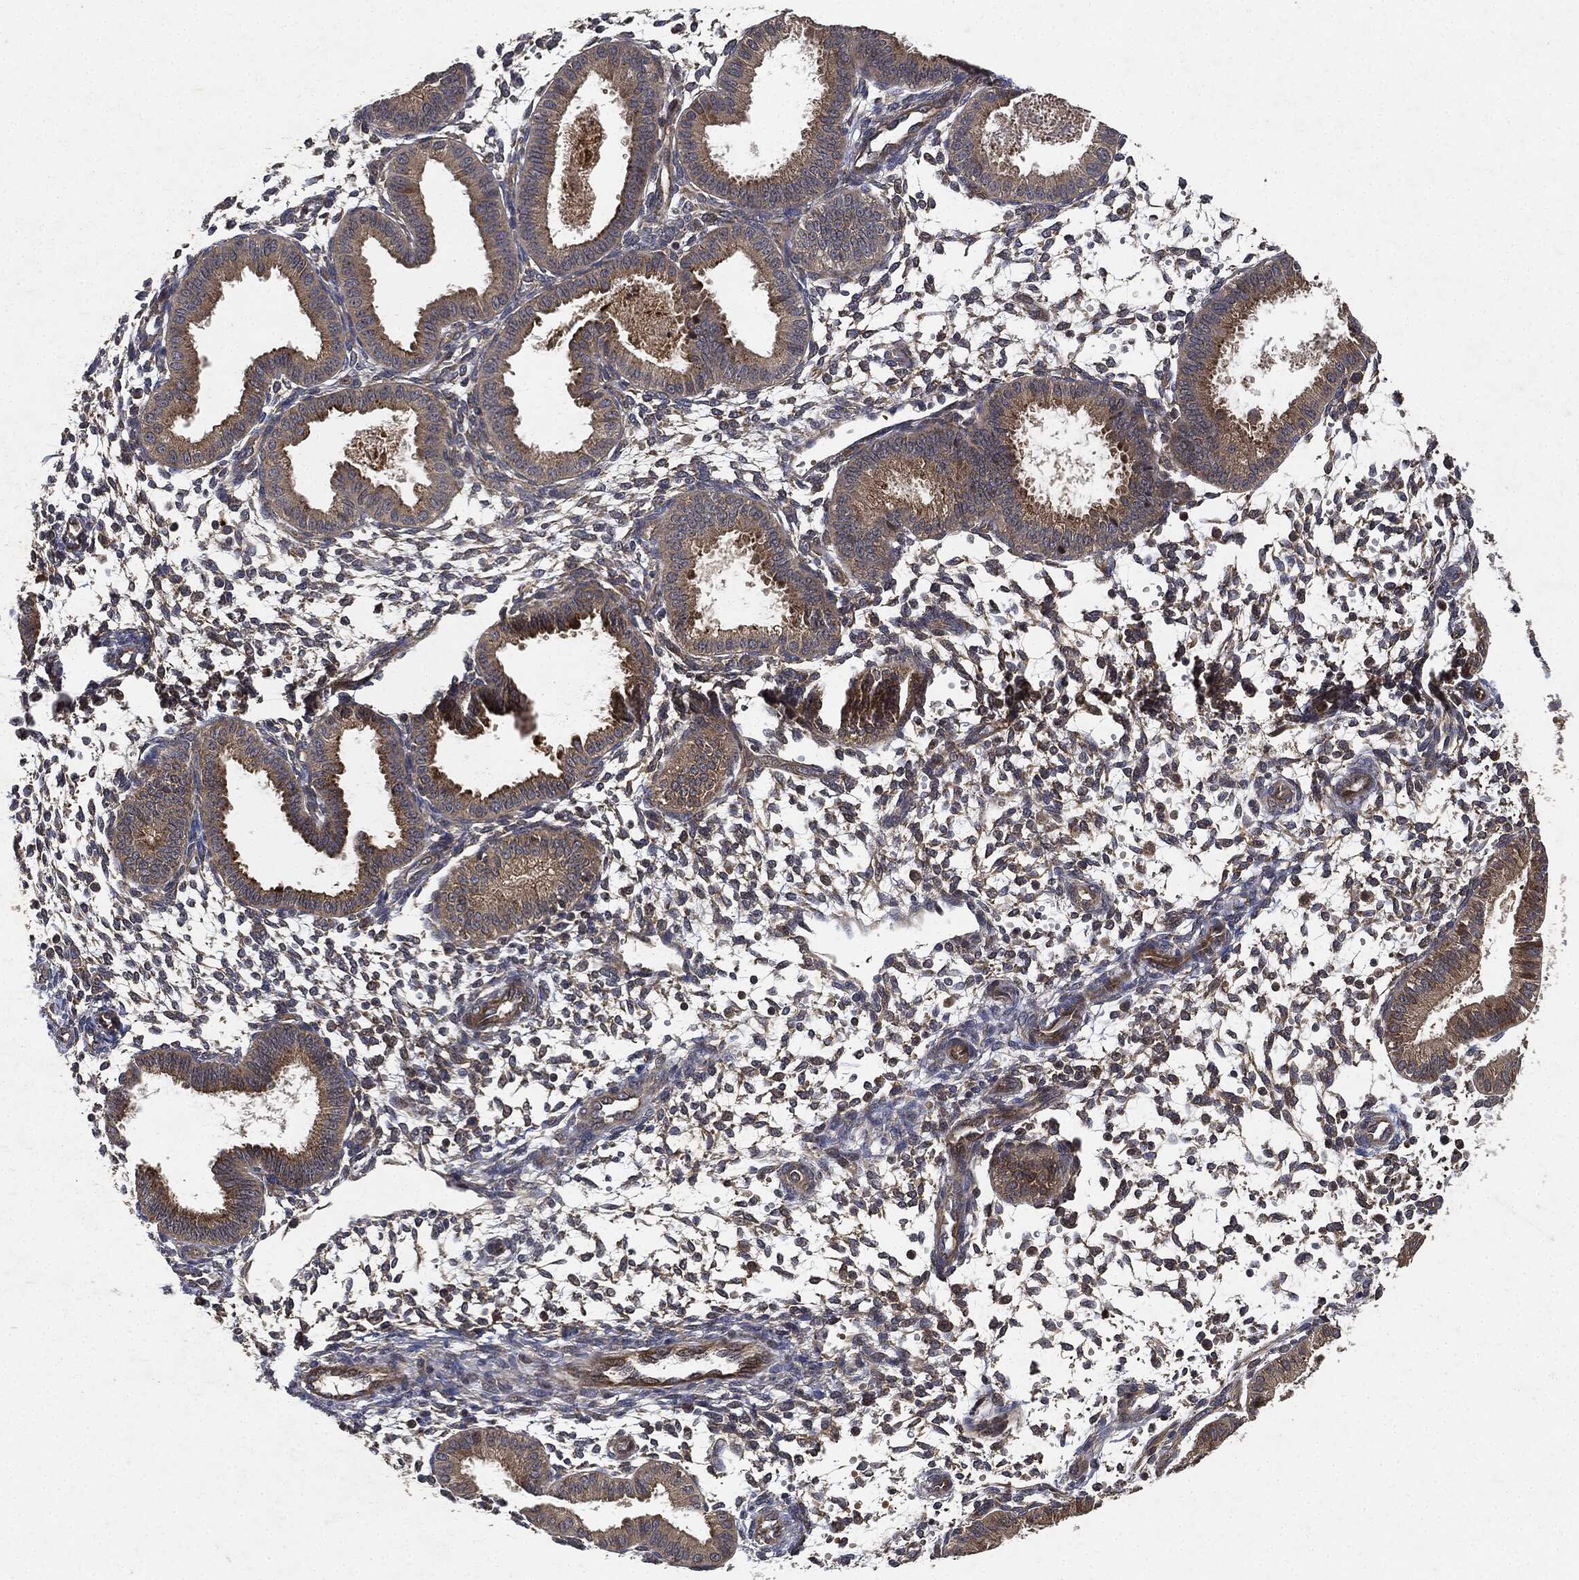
{"staining": {"intensity": "moderate", "quantity": "25%-75%", "location": "cytoplasmic/membranous"}, "tissue": "endometrium", "cell_type": "Cells in endometrial stroma", "image_type": "normal", "snomed": [{"axis": "morphology", "description": "Normal tissue, NOS"}, {"axis": "topography", "description": "Endometrium"}], "caption": "Protein staining by immunohistochemistry reveals moderate cytoplasmic/membranous staining in about 25%-75% of cells in endometrial stroma in unremarkable endometrium.", "gene": "MLST8", "patient": {"sex": "female", "age": 43}}